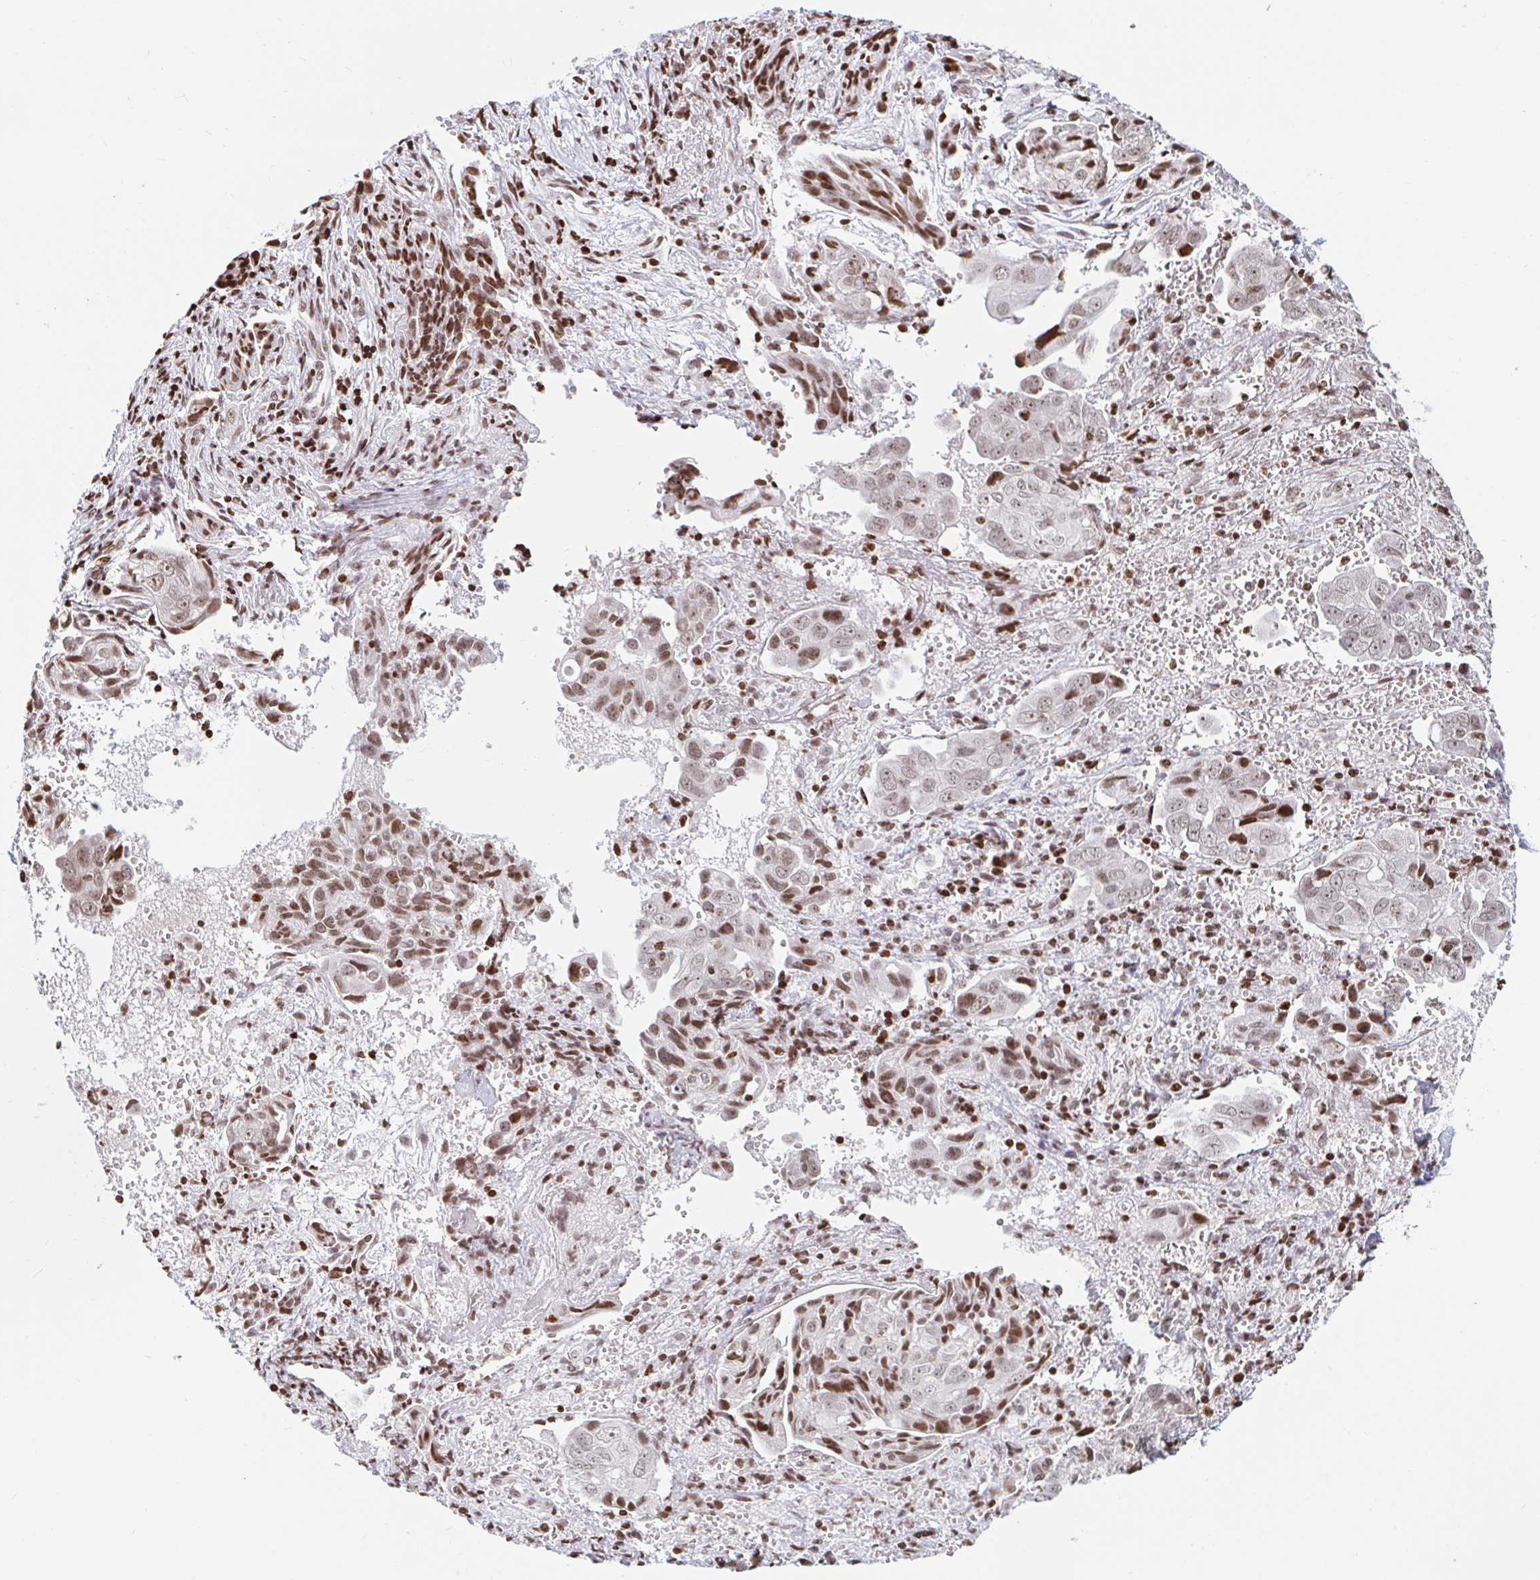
{"staining": {"intensity": "moderate", "quantity": ">75%", "location": "nuclear"}, "tissue": "ovarian cancer", "cell_type": "Tumor cells", "image_type": "cancer", "snomed": [{"axis": "morphology", "description": "Carcinoma, endometroid"}, {"axis": "topography", "description": "Ovary"}], "caption": "Brown immunohistochemical staining in ovarian endometroid carcinoma demonstrates moderate nuclear staining in approximately >75% of tumor cells.", "gene": "HOXC10", "patient": {"sex": "female", "age": 70}}